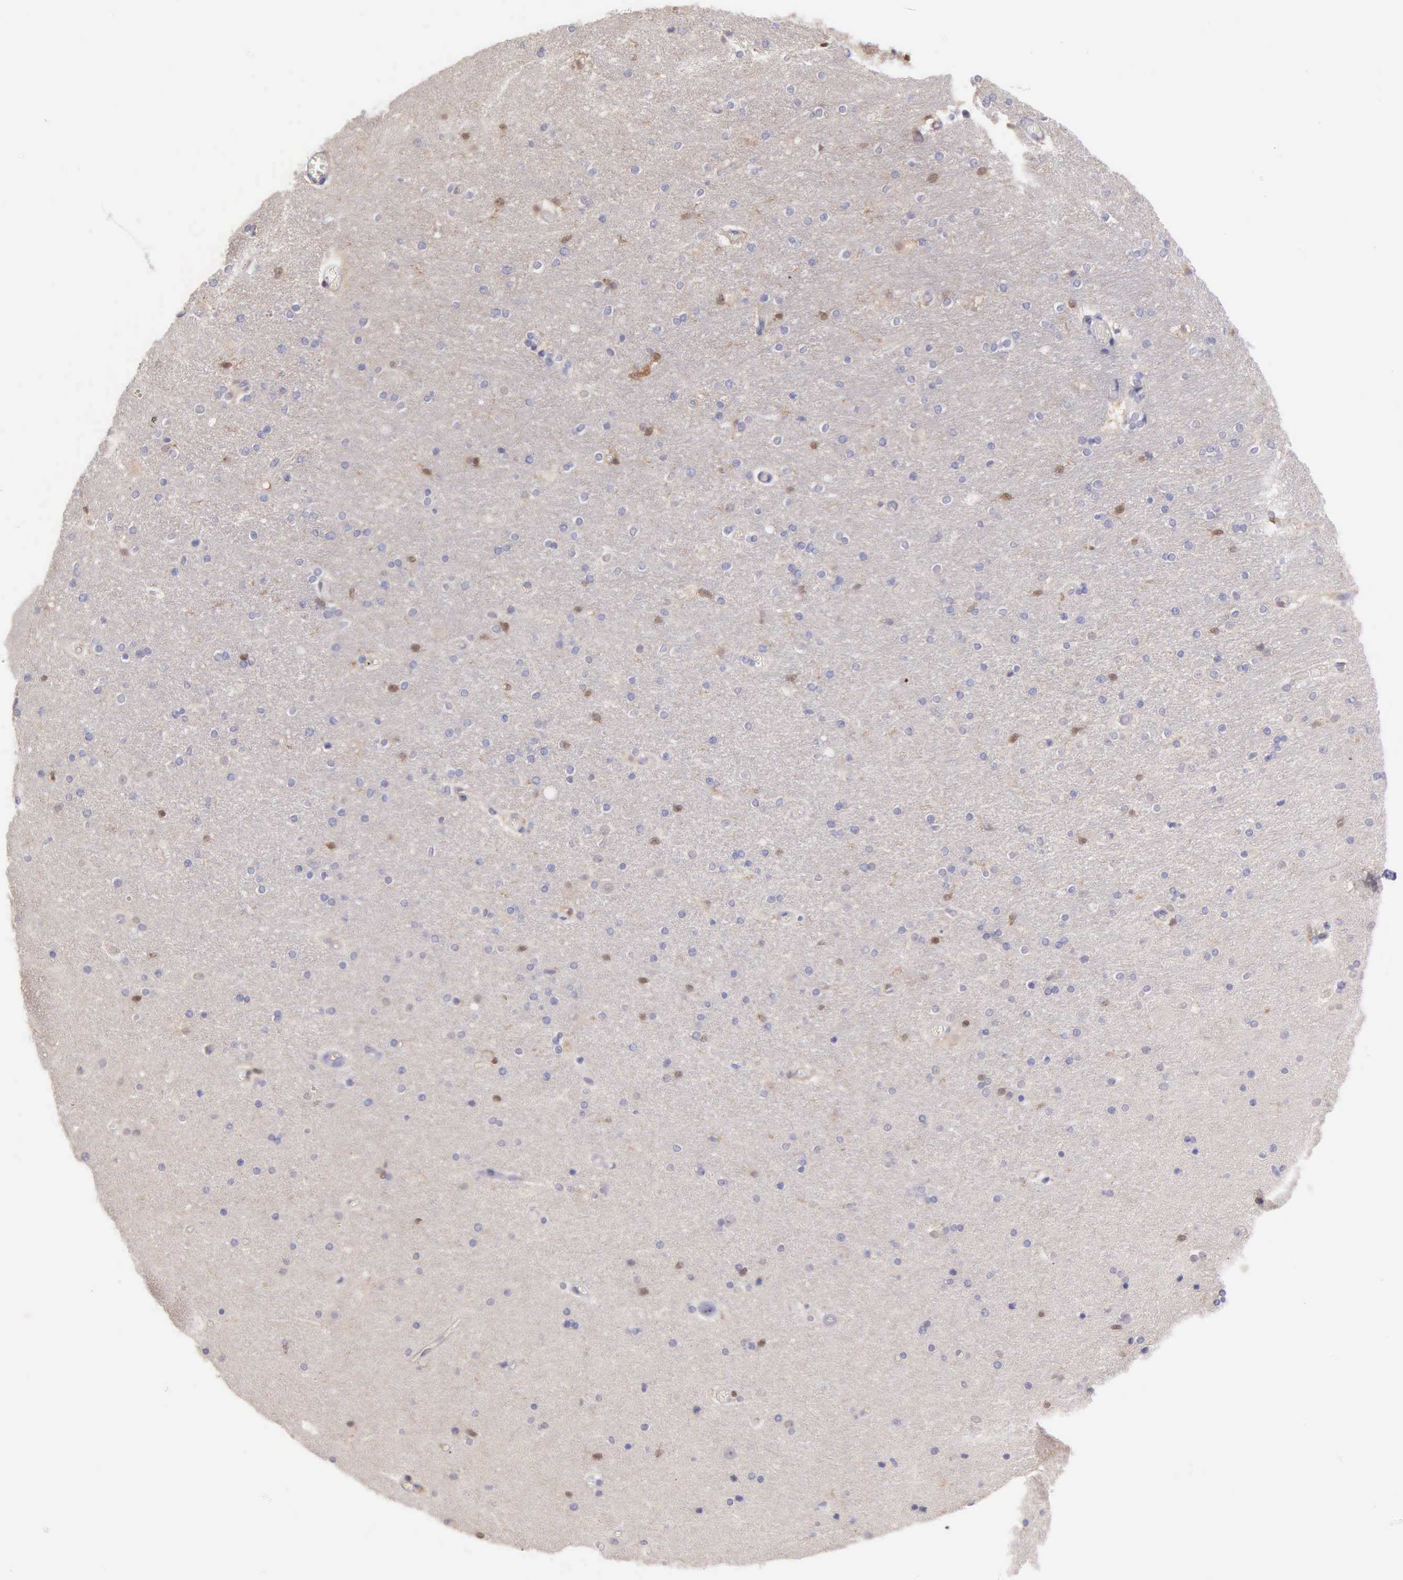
{"staining": {"intensity": "negative", "quantity": "none", "location": "none"}, "tissue": "hippocampus", "cell_type": "Glial cells", "image_type": "normal", "snomed": [{"axis": "morphology", "description": "Normal tissue, NOS"}, {"axis": "topography", "description": "Hippocampus"}], "caption": "A micrograph of human hippocampus is negative for staining in glial cells. Nuclei are stained in blue.", "gene": "BID", "patient": {"sex": "female", "age": 54}}